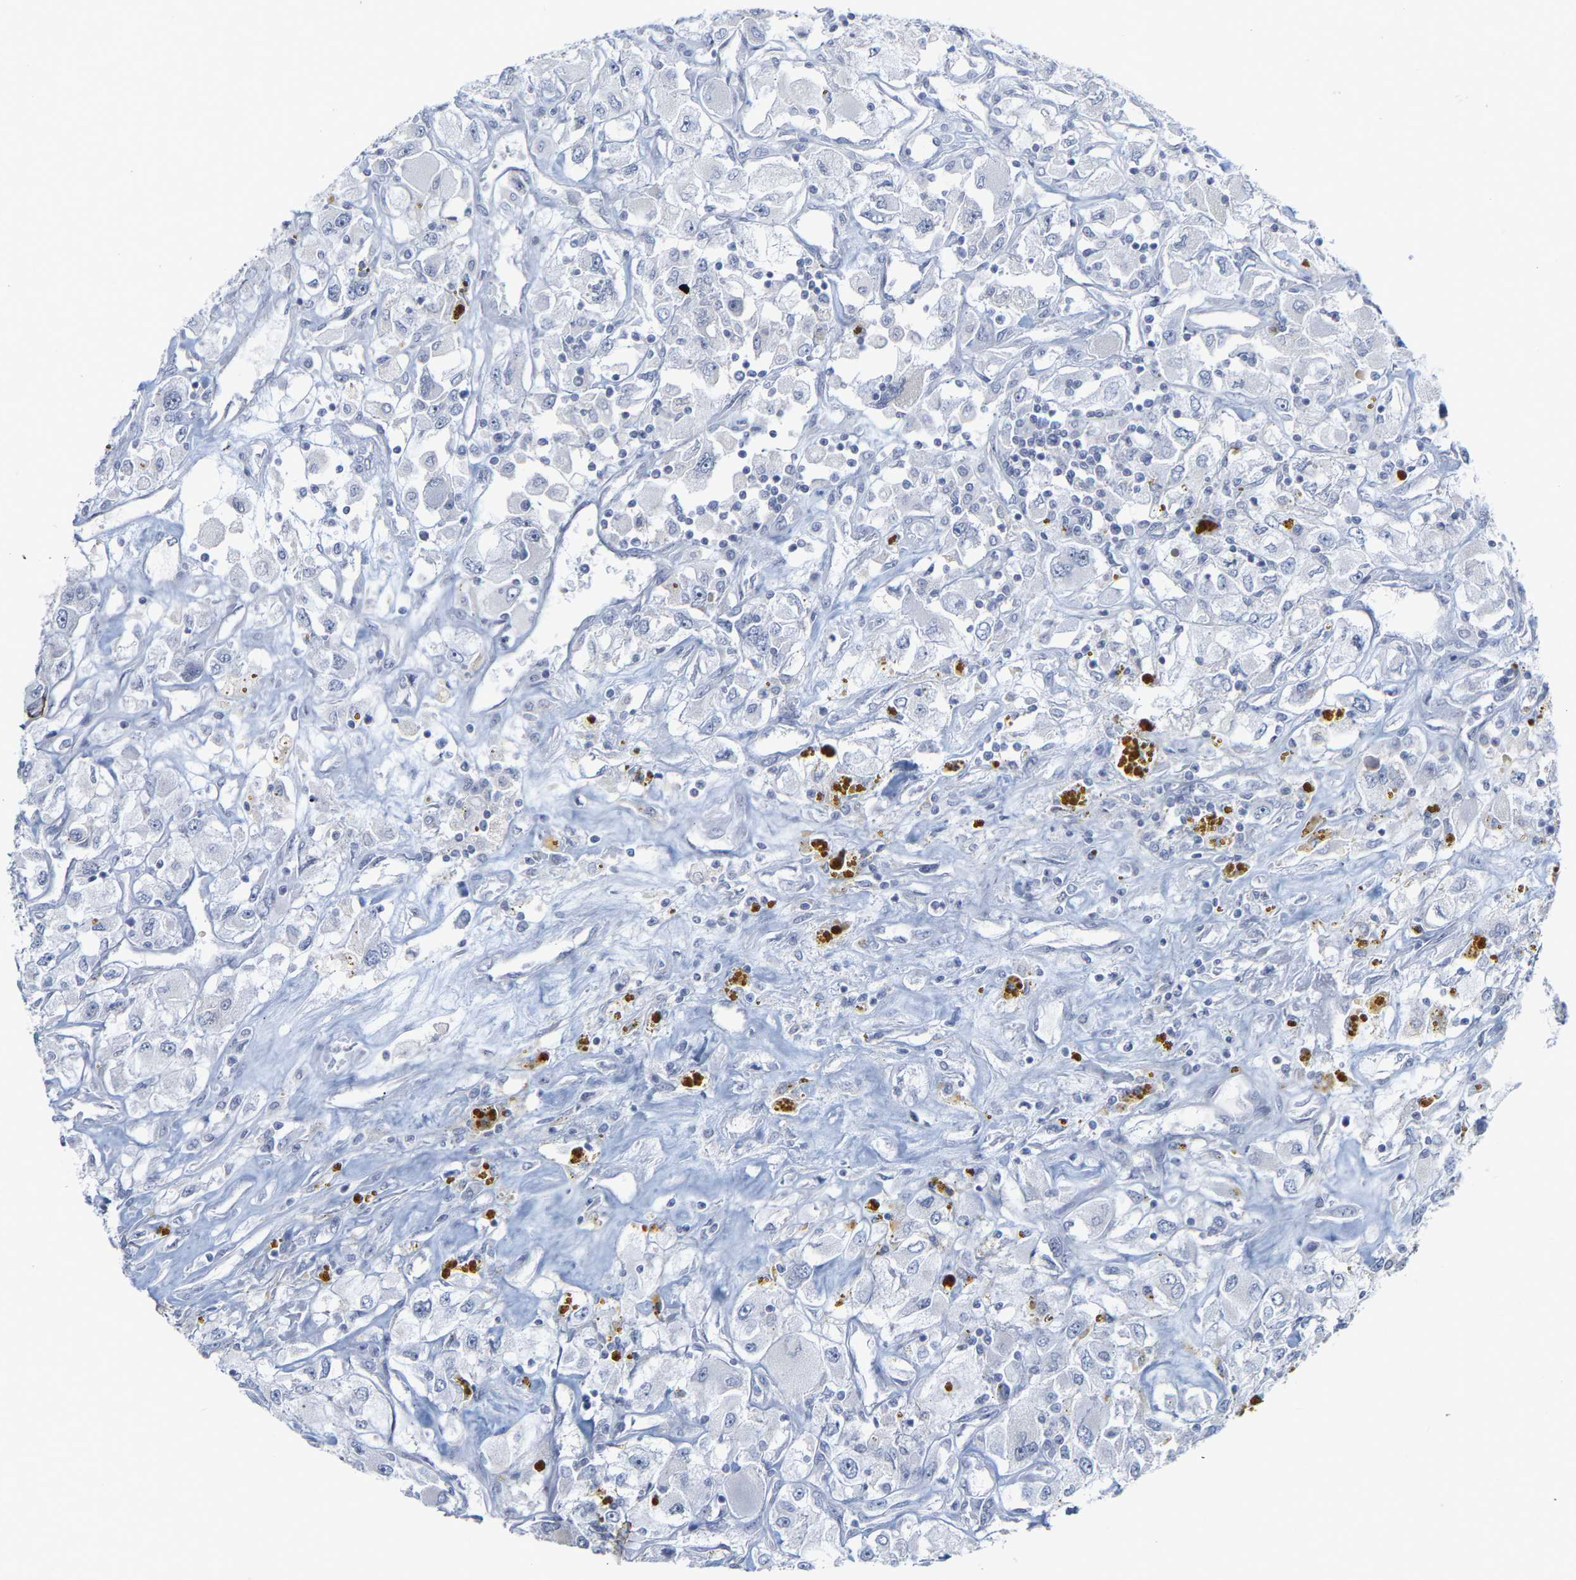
{"staining": {"intensity": "negative", "quantity": "none", "location": "none"}, "tissue": "renal cancer", "cell_type": "Tumor cells", "image_type": "cancer", "snomed": [{"axis": "morphology", "description": "Adenocarcinoma, NOS"}, {"axis": "topography", "description": "Kidney"}], "caption": "Immunohistochemistry micrograph of neoplastic tissue: adenocarcinoma (renal) stained with DAB (3,3'-diaminobenzidine) reveals no significant protein expression in tumor cells.", "gene": "KRT76", "patient": {"sex": "female", "age": 52}}